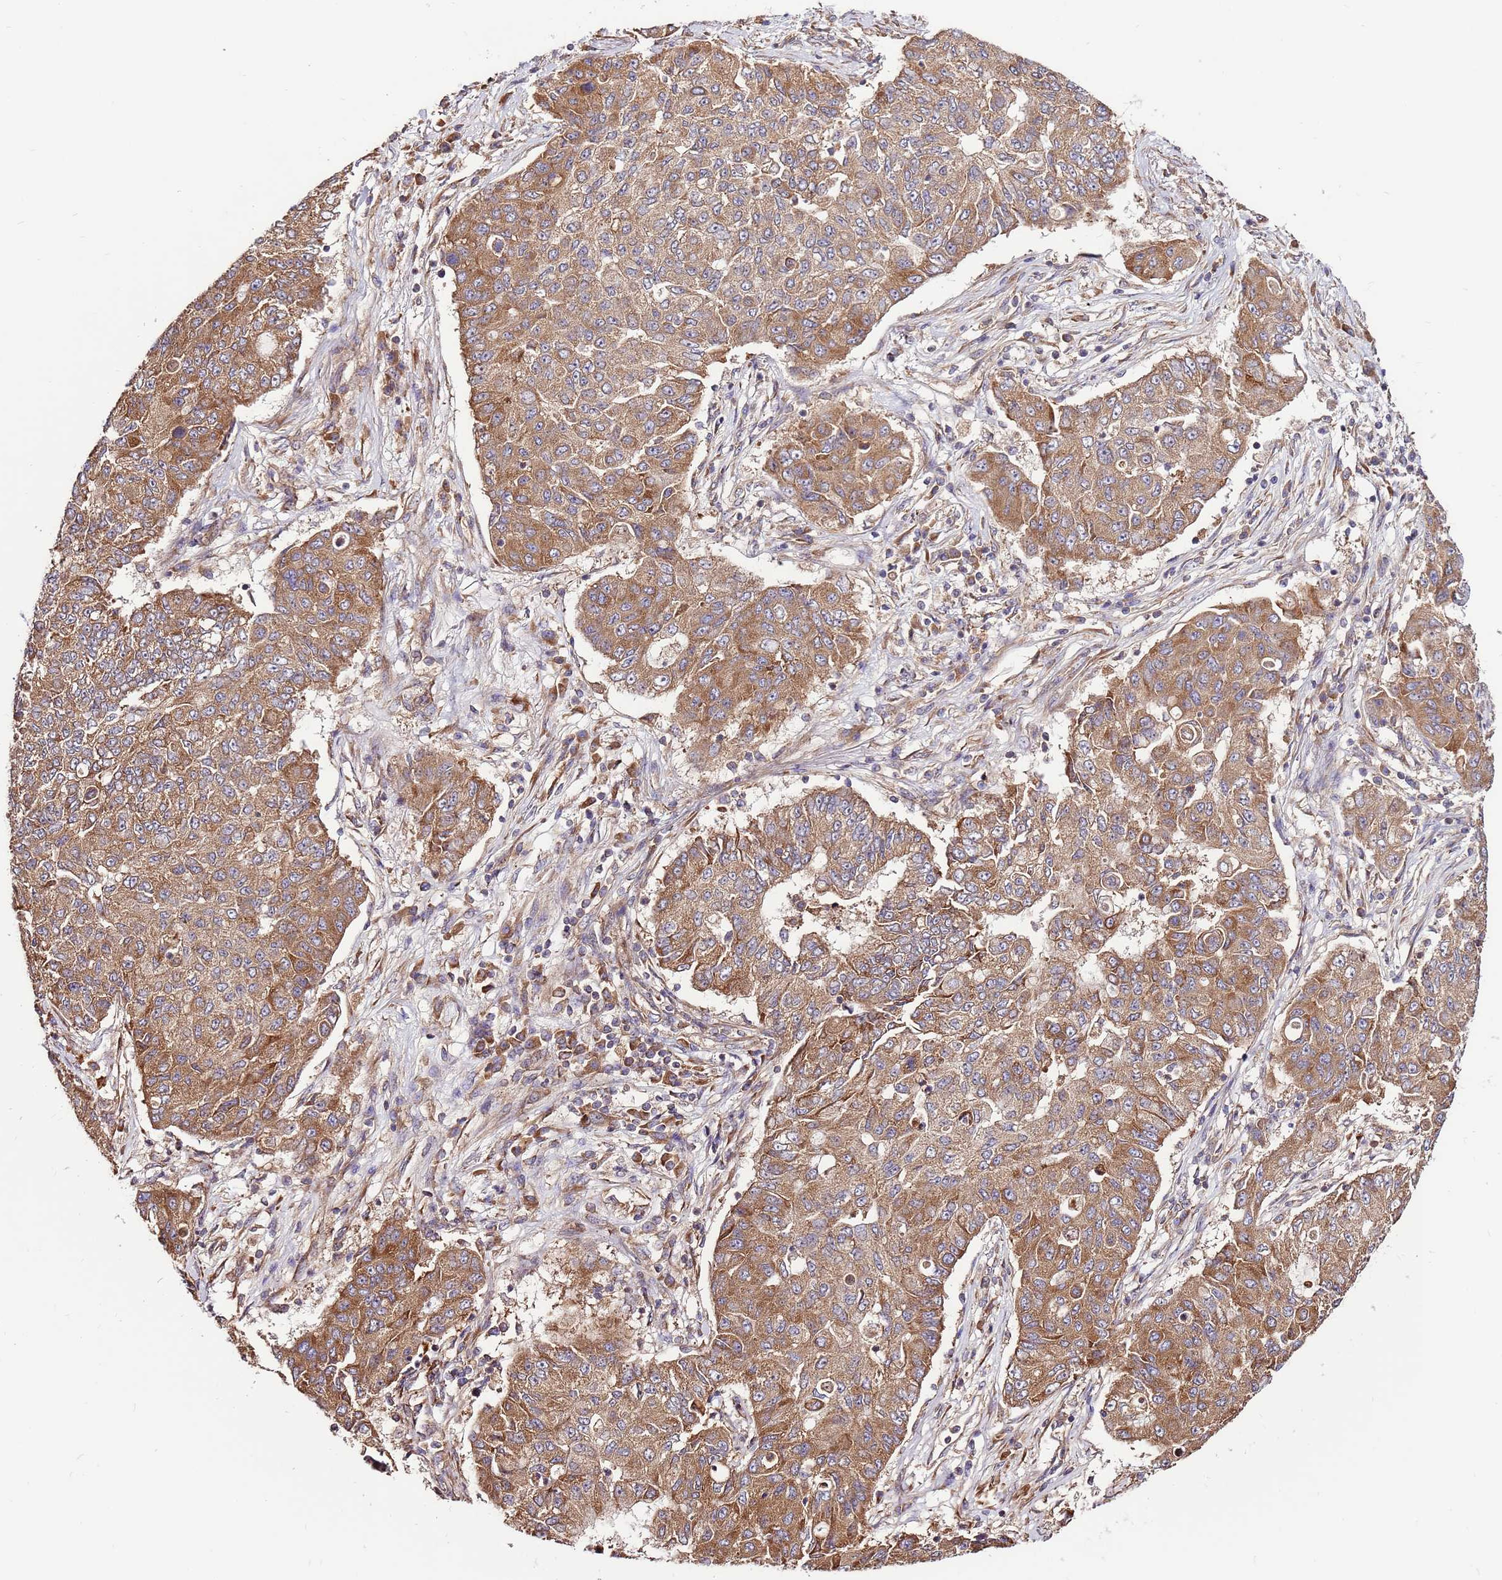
{"staining": {"intensity": "moderate", "quantity": ">75%", "location": "cytoplasmic/membranous"}, "tissue": "lung cancer", "cell_type": "Tumor cells", "image_type": "cancer", "snomed": [{"axis": "morphology", "description": "Squamous cell carcinoma, NOS"}, {"axis": "topography", "description": "Lung"}], "caption": "A brown stain shows moderate cytoplasmic/membranous positivity of a protein in lung squamous cell carcinoma tumor cells.", "gene": "SLC44A5", "patient": {"sex": "male", "age": 74}}